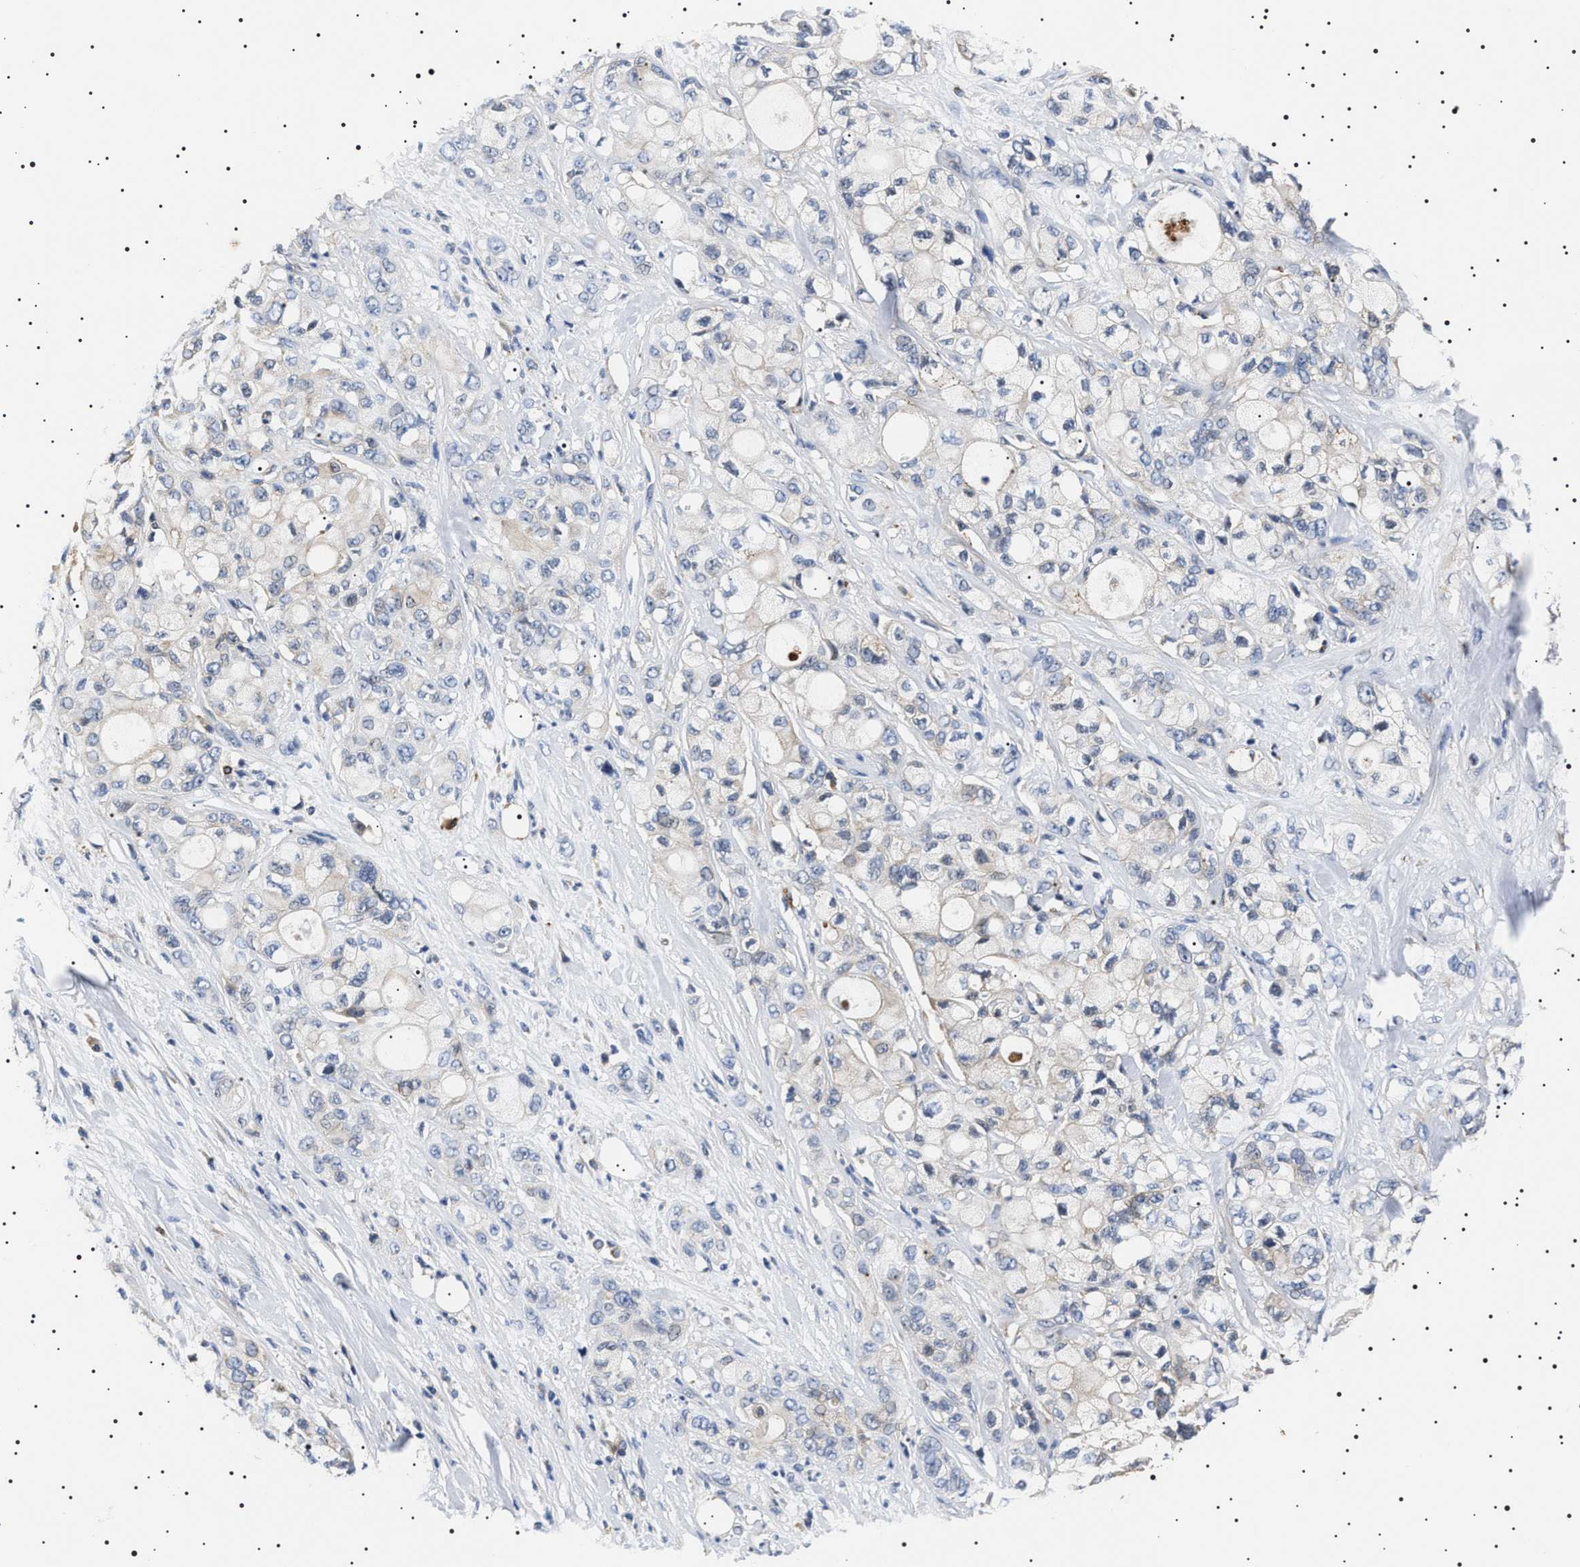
{"staining": {"intensity": "negative", "quantity": "none", "location": "none"}, "tissue": "pancreatic cancer", "cell_type": "Tumor cells", "image_type": "cancer", "snomed": [{"axis": "morphology", "description": "Adenocarcinoma, NOS"}, {"axis": "topography", "description": "Pancreas"}], "caption": "Pancreatic cancer stained for a protein using immunohistochemistry (IHC) shows no staining tumor cells.", "gene": "SLC4A7", "patient": {"sex": "male", "age": 70}}